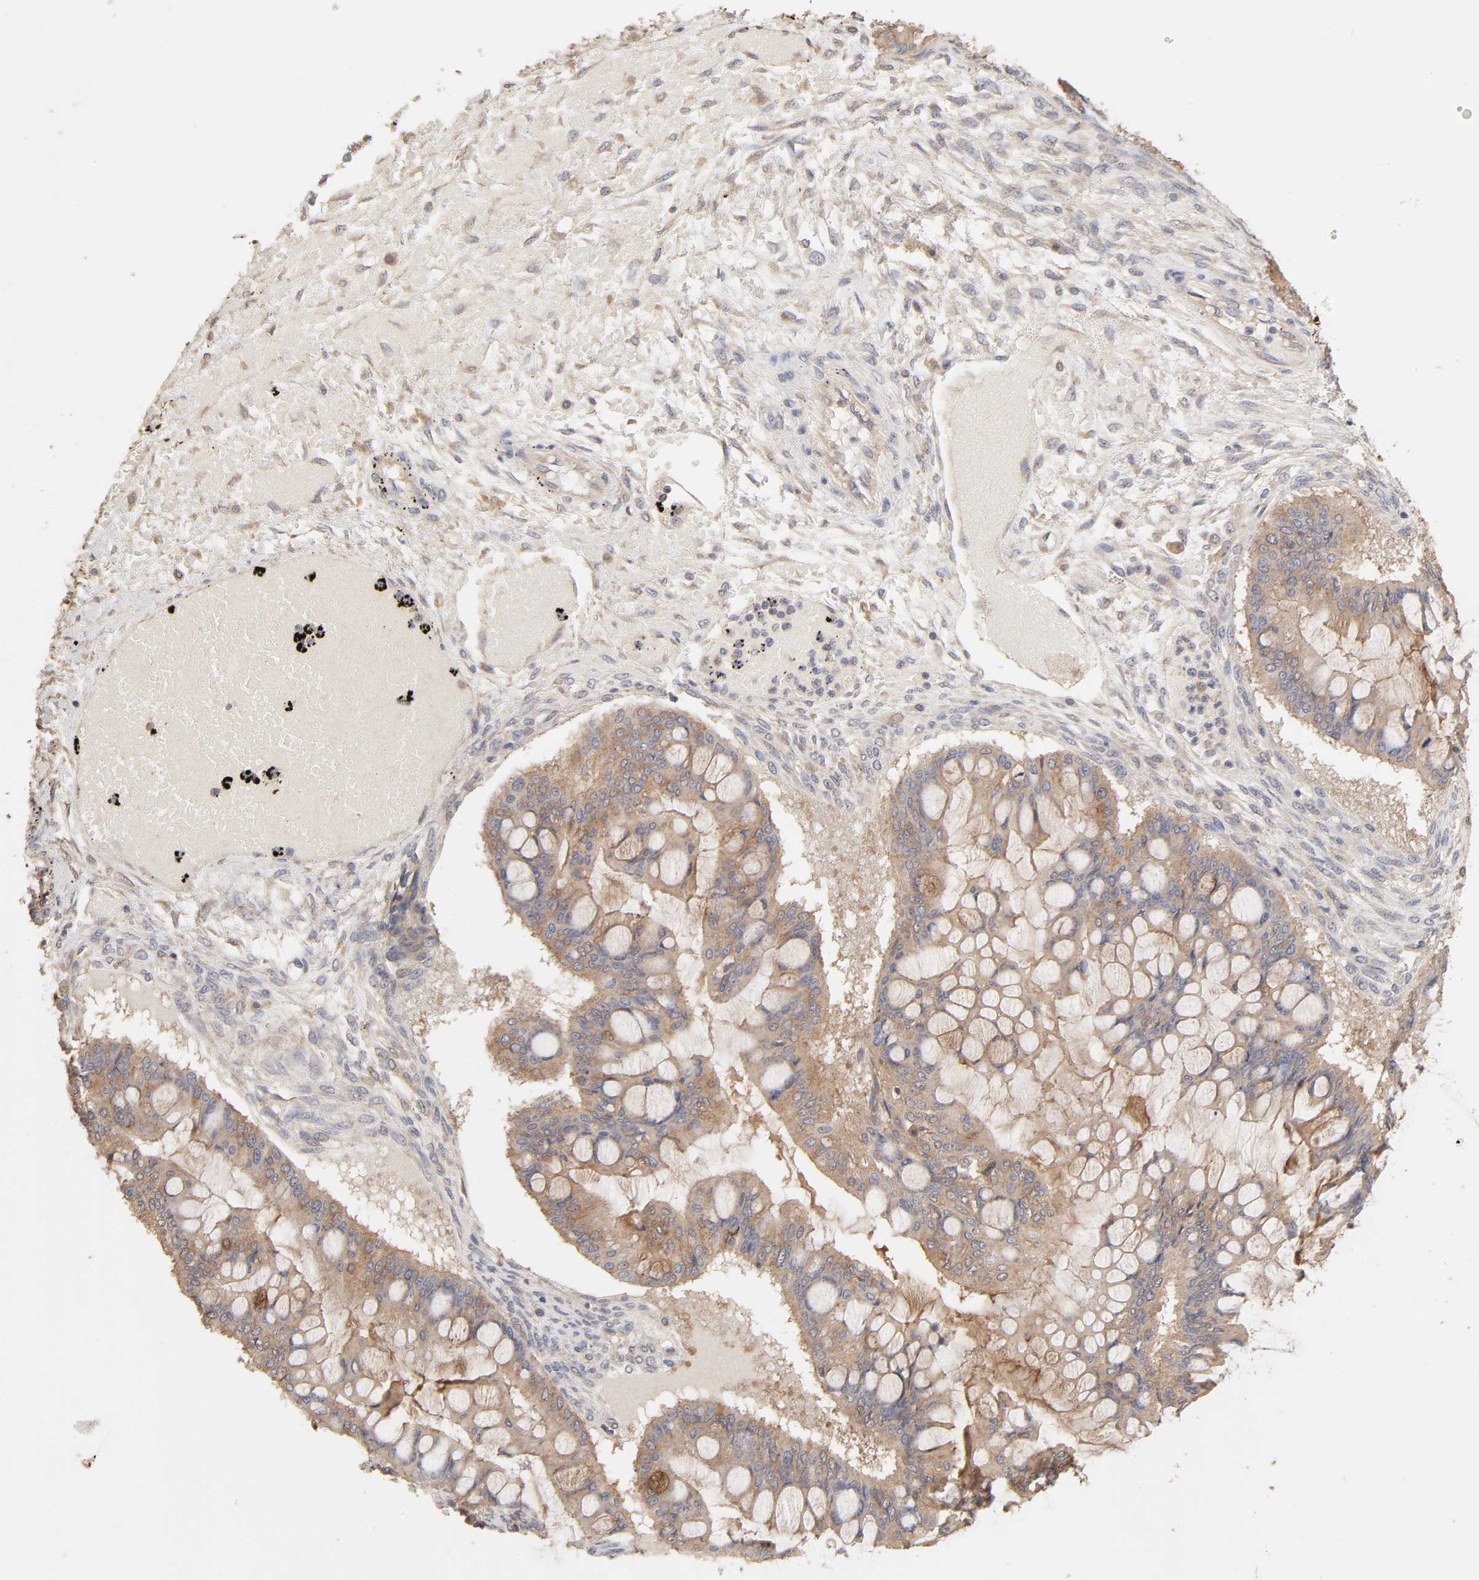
{"staining": {"intensity": "moderate", "quantity": ">75%", "location": "cytoplasmic/membranous"}, "tissue": "ovarian cancer", "cell_type": "Tumor cells", "image_type": "cancer", "snomed": [{"axis": "morphology", "description": "Cystadenocarcinoma, mucinous, NOS"}, {"axis": "topography", "description": "Ovary"}], "caption": "Ovarian mucinous cystadenocarcinoma stained with IHC reveals moderate cytoplasmic/membranous staining in about >75% of tumor cells. Using DAB (brown) and hematoxylin (blue) stains, captured at high magnification using brightfield microscopy.", "gene": "AP1G2", "patient": {"sex": "female", "age": 73}}